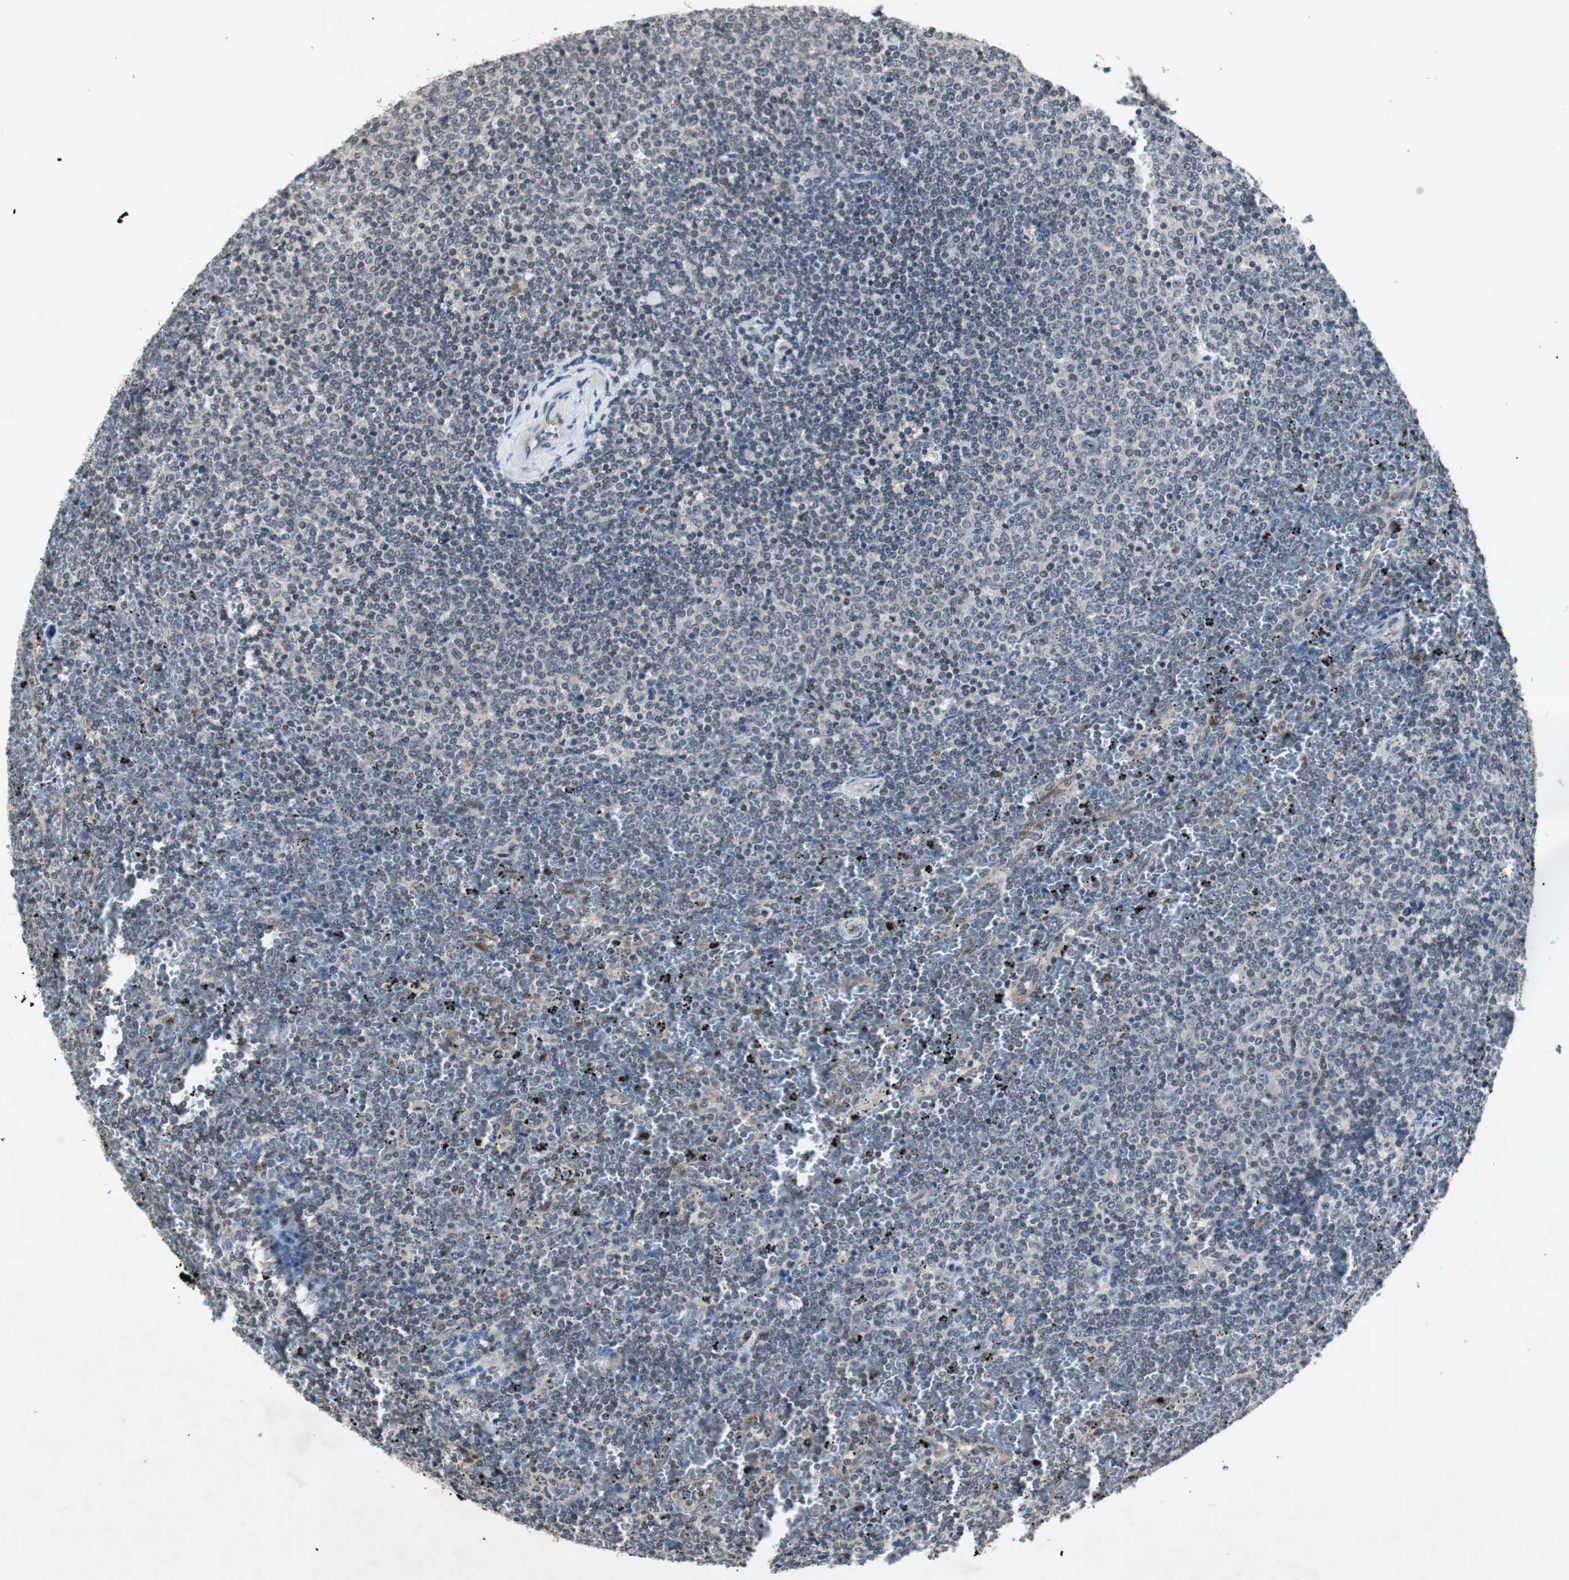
{"staining": {"intensity": "negative", "quantity": "none", "location": "none"}, "tissue": "lymphoma", "cell_type": "Tumor cells", "image_type": "cancer", "snomed": [{"axis": "morphology", "description": "Malignant lymphoma, non-Hodgkin's type, Low grade"}, {"axis": "topography", "description": "Spleen"}], "caption": "Low-grade malignant lymphoma, non-Hodgkin's type stained for a protein using immunohistochemistry displays no expression tumor cells.", "gene": "SMAD1", "patient": {"sex": "female", "age": 77}}